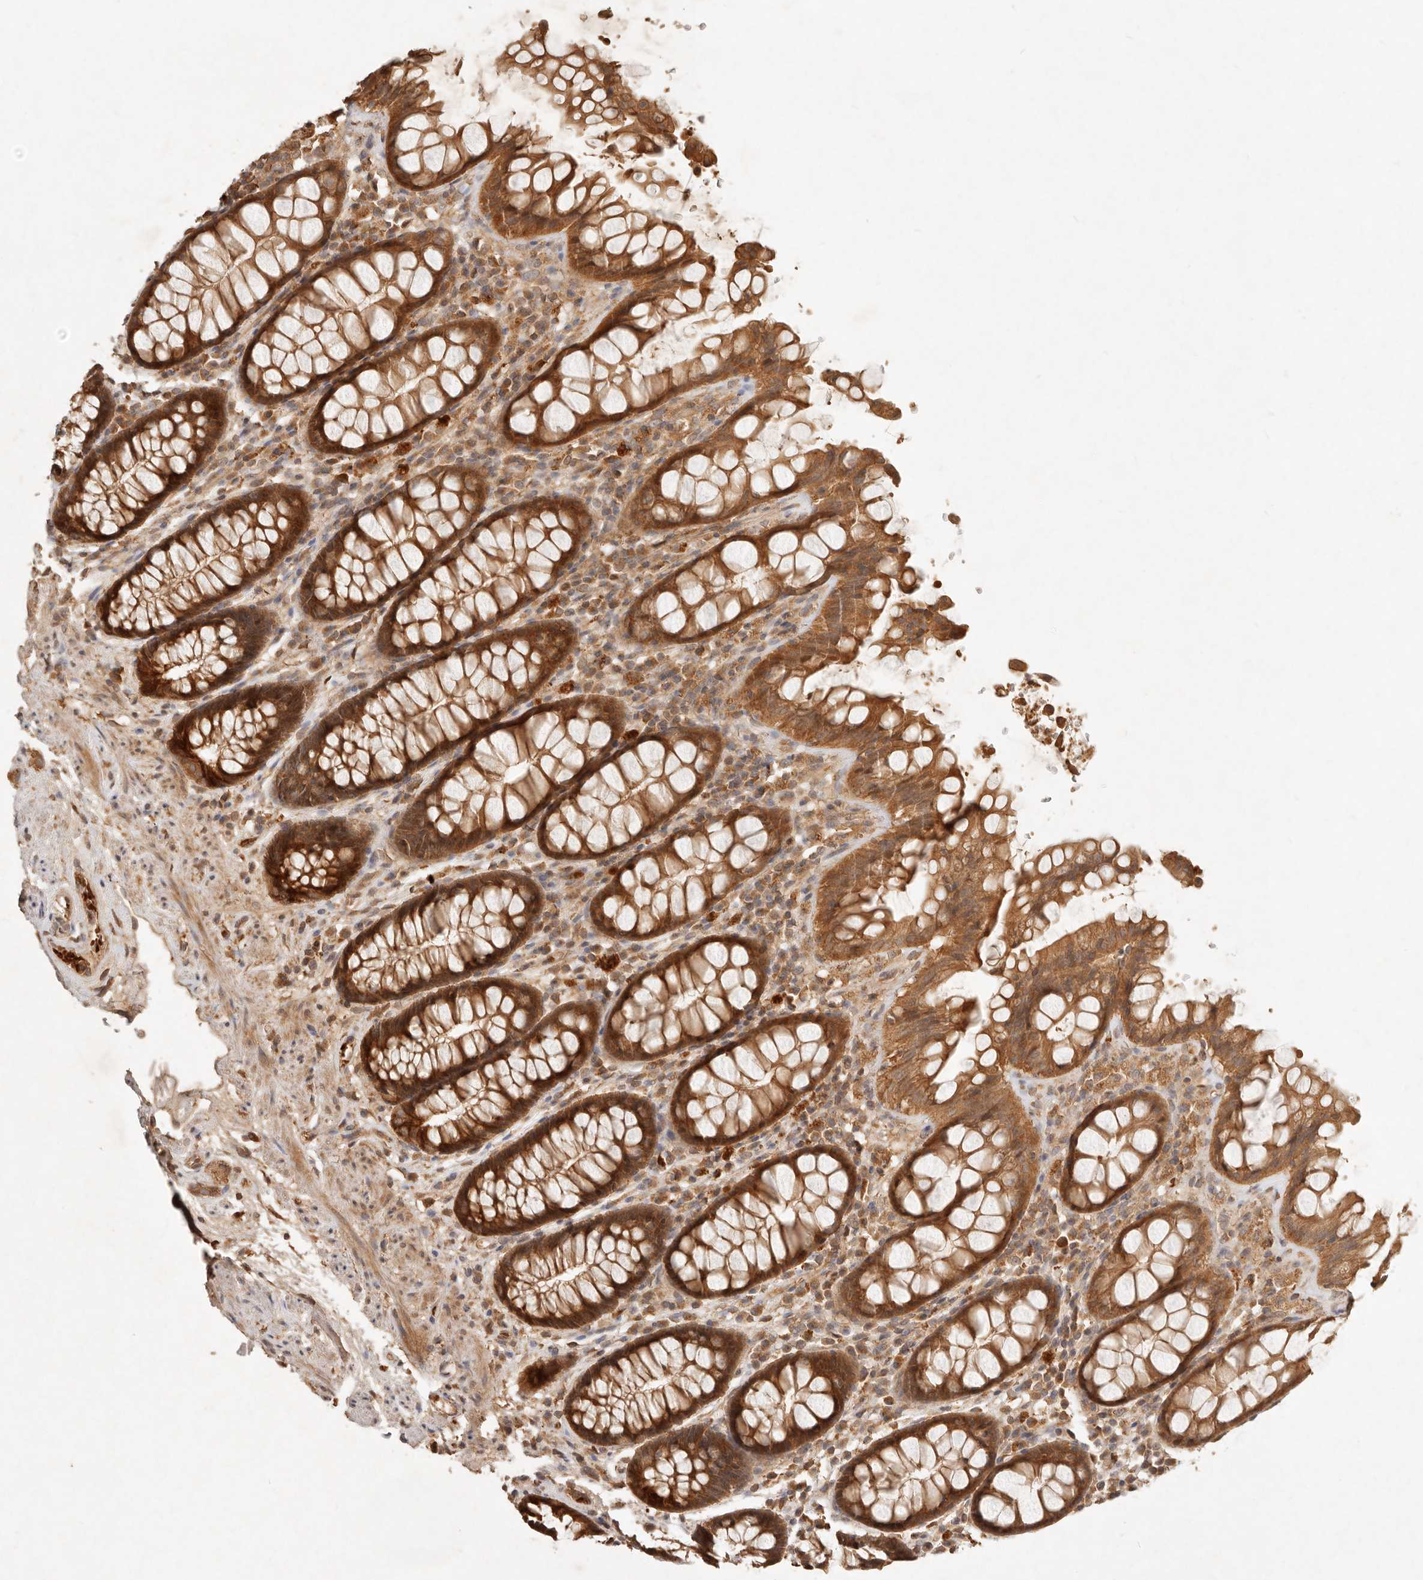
{"staining": {"intensity": "strong", "quantity": ">75%", "location": "cytoplasmic/membranous"}, "tissue": "rectum", "cell_type": "Glandular cells", "image_type": "normal", "snomed": [{"axis": "morphology", "description": "Normal tissue, NOS"}, {"axis": "topography", "description": "Rectum"}], "caption": "Protein expression by IHC displays strong cytoplasmic/membranous positivity in approximately >75% of glandular cells in unremarkable rectum.", "gene": "FREM2", "patient": {"sex": "male", "age": 64}}